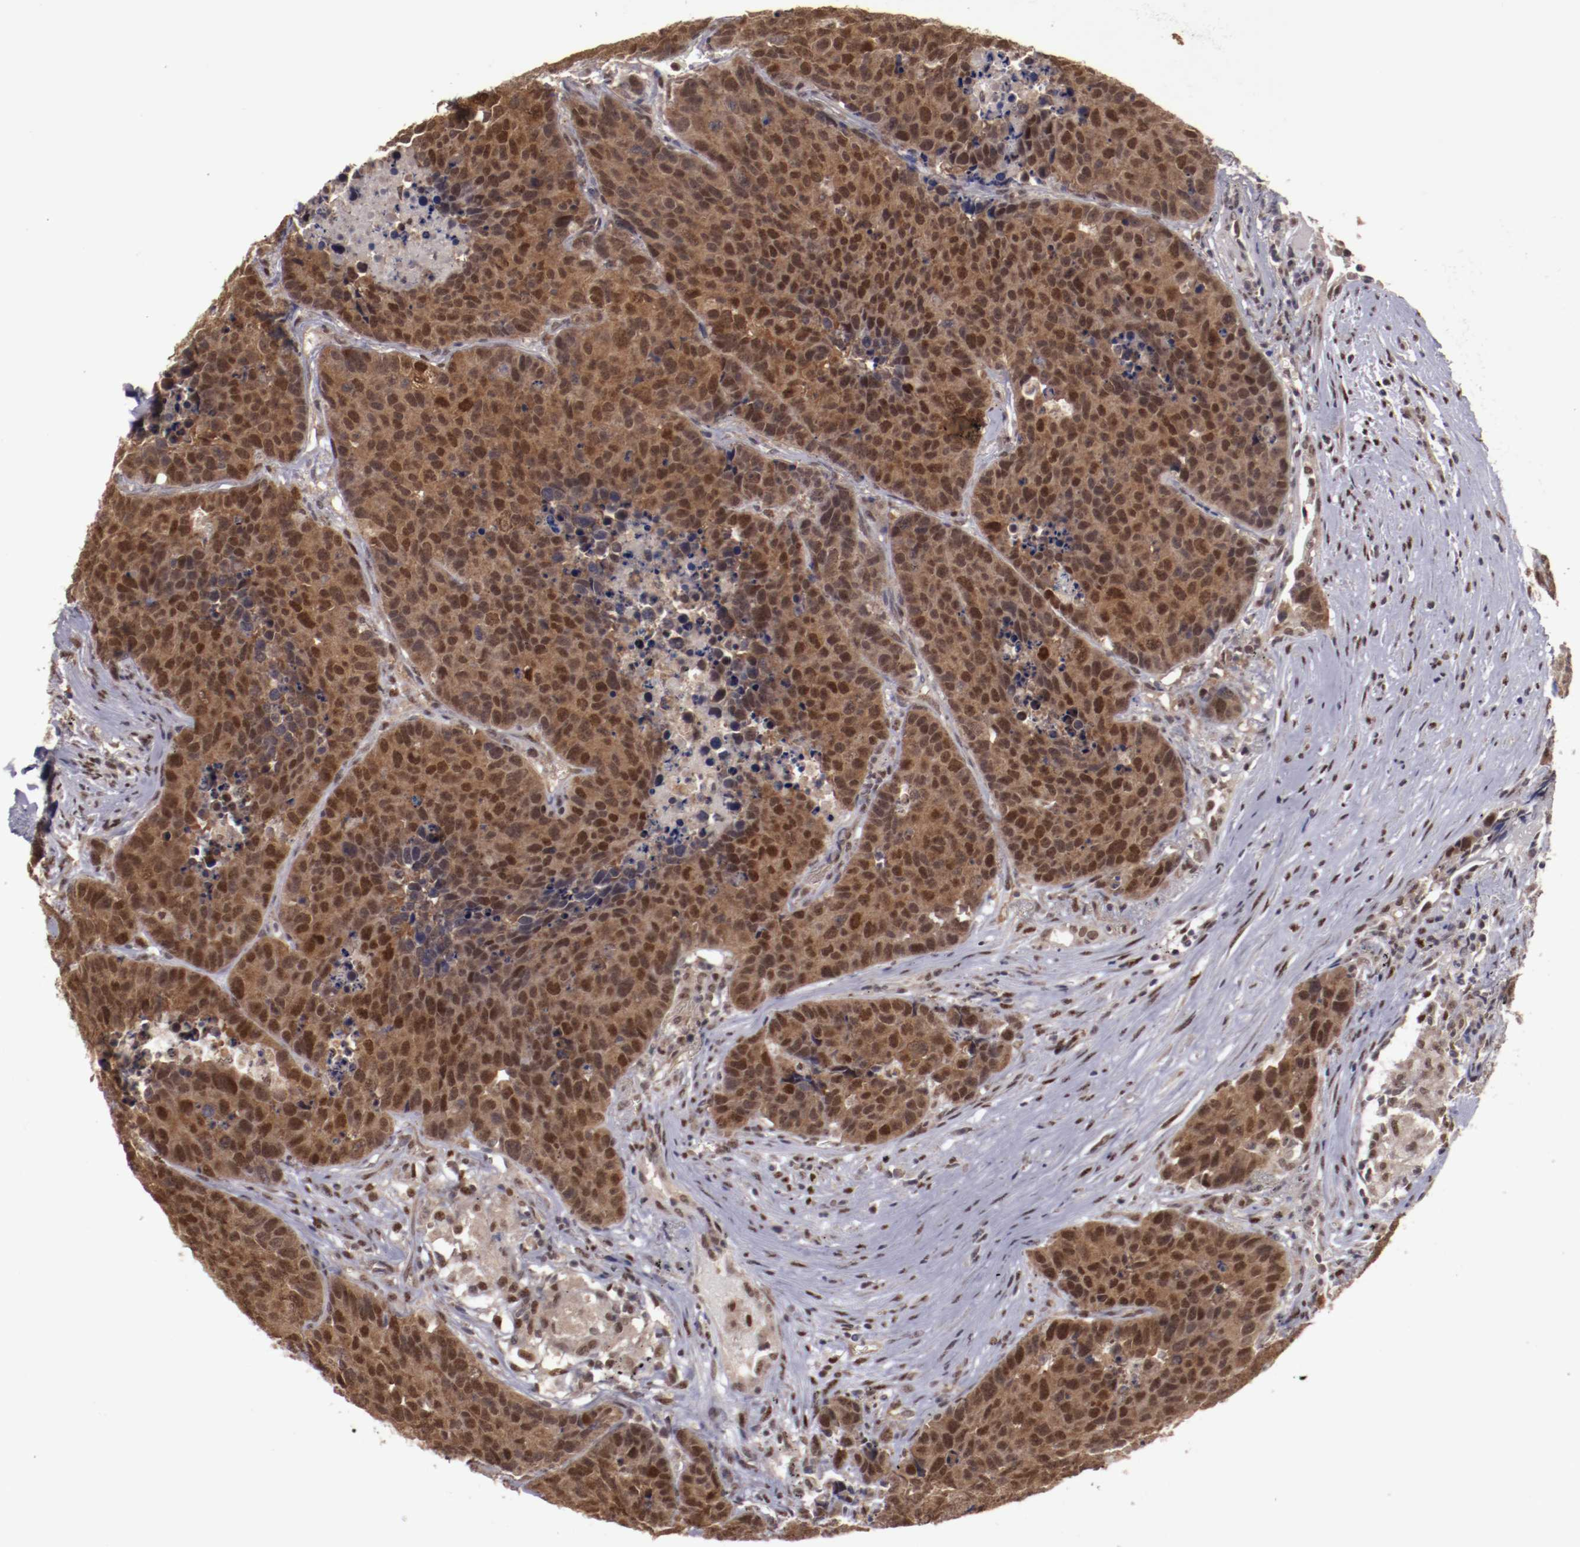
{"staining": {"intensity": "moderate", "quantity": ">75%", "location": "cytoplasmic/membranous,nuclear"}, "tissue": "carcinoid", "cell_type": "Tumor cells", "image_type": "cancer", "snomed": [{"axis": "morphology", "description": "Carcinoid, malignant, NOS"}, {"axis": "topography", "description": "Lung"}], "caption": "Protein expression analysis of human malignant carcinoid reveals moderate cytoplasmic/membranous and nuclear positivity in approximately >75% of tumor cells. The protein is stained brown, and the nuclei are stained in blue (DAB IHC with brightfield microscopy, high magnification).", "gene": "ARNT", "patient": {"sex": "male", "age": 60}}